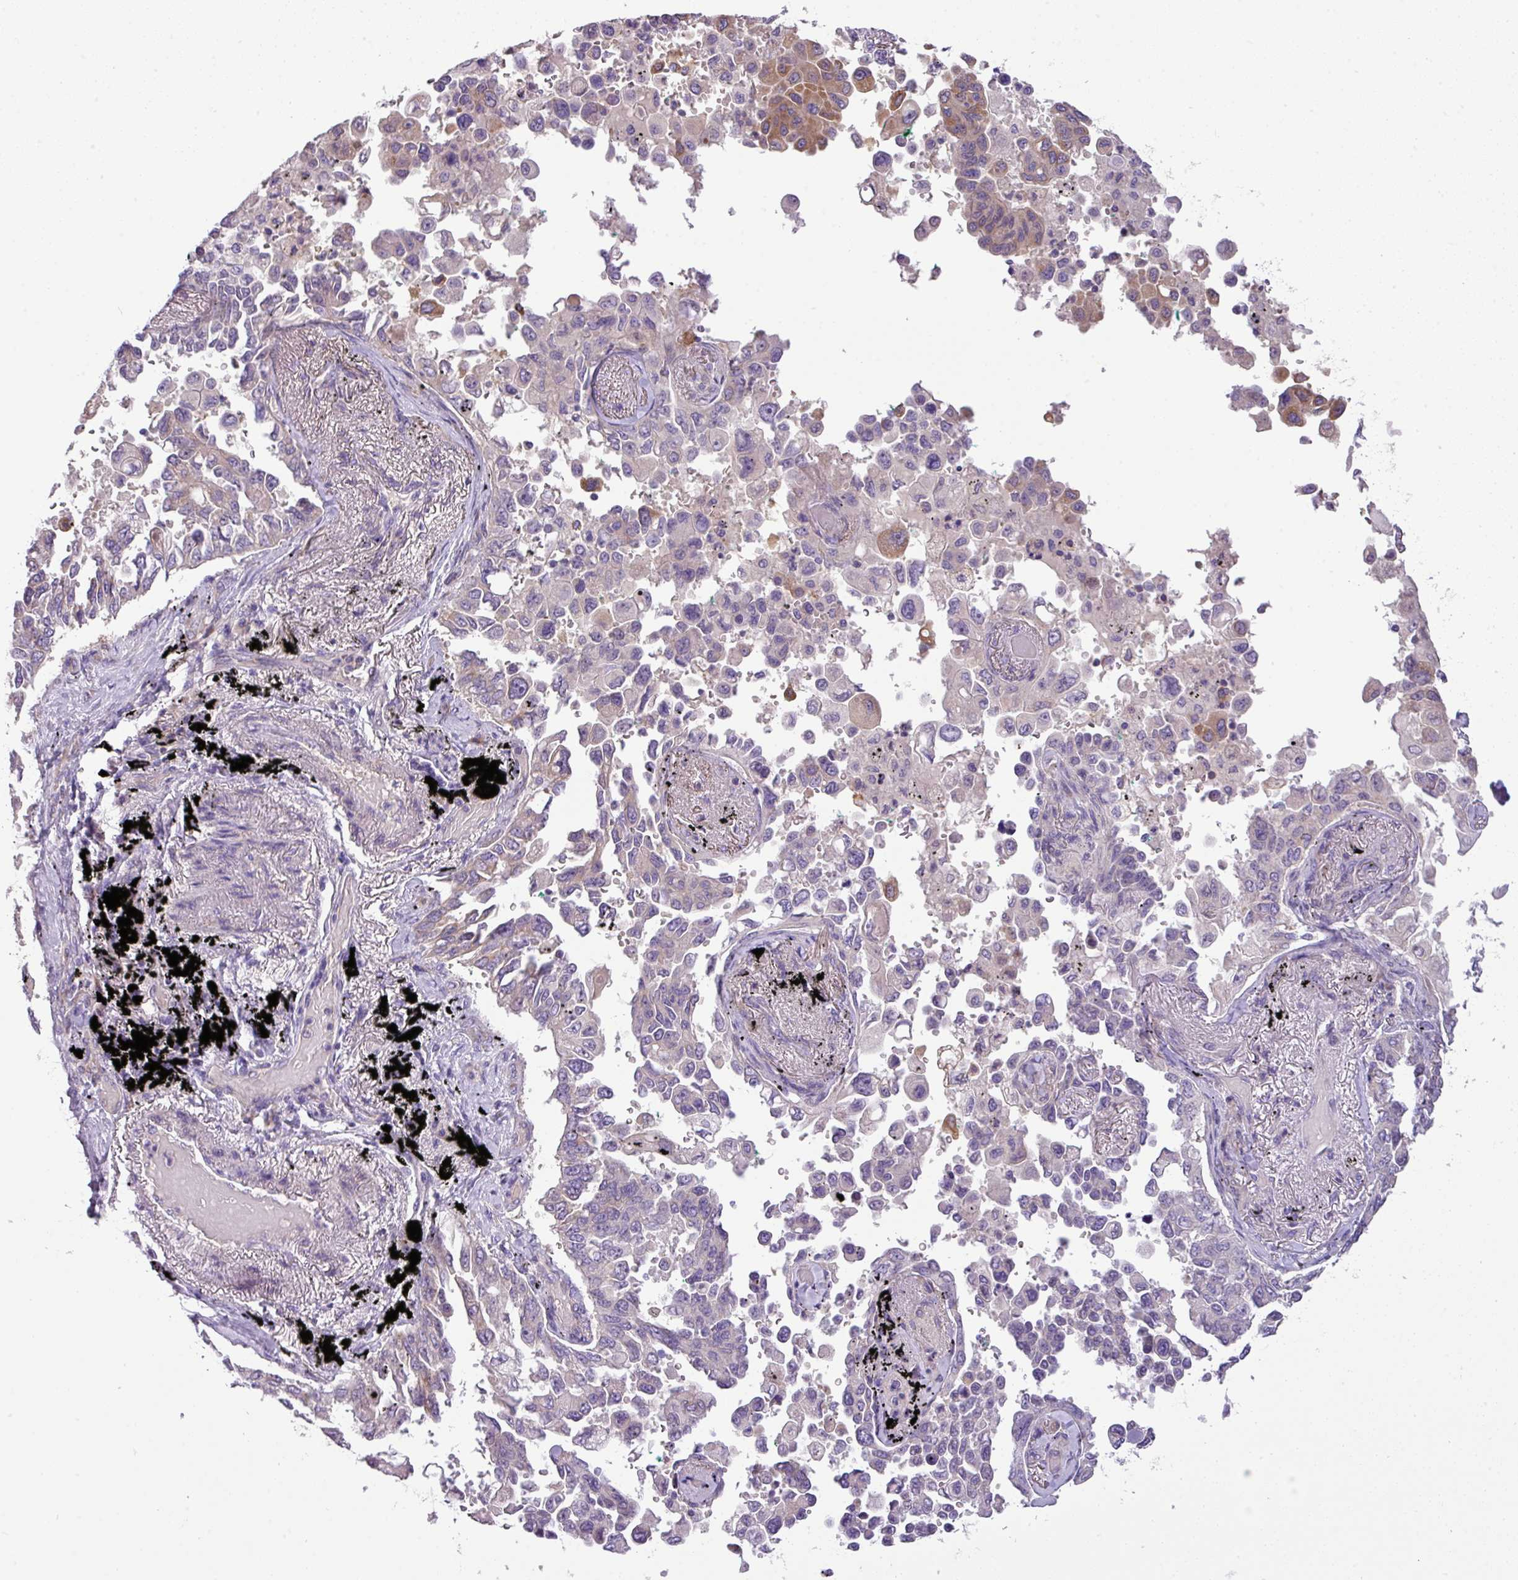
{"staining": {"intensity": "moderate", "quantity": "<25%", "location": "cytoplasmic/membranous"}, "tissue": "lung cancer", "cell_type": "Tumor cells", "image_type": "cancer", "snomed": [{"axis": "morphology", "description": "Adenocarcinoma, NOS"}, {"axis": "topography", "description": "Lung"}], "caption": "The image reveals immunohistochemical staining of adenocarcinoma (lung). There is moderate cytoplasmic/membranous positivity is present in about <25% of tumor cells.", "gene": "PIK3R5", "patient": {"sex": "female", "age": 67}}